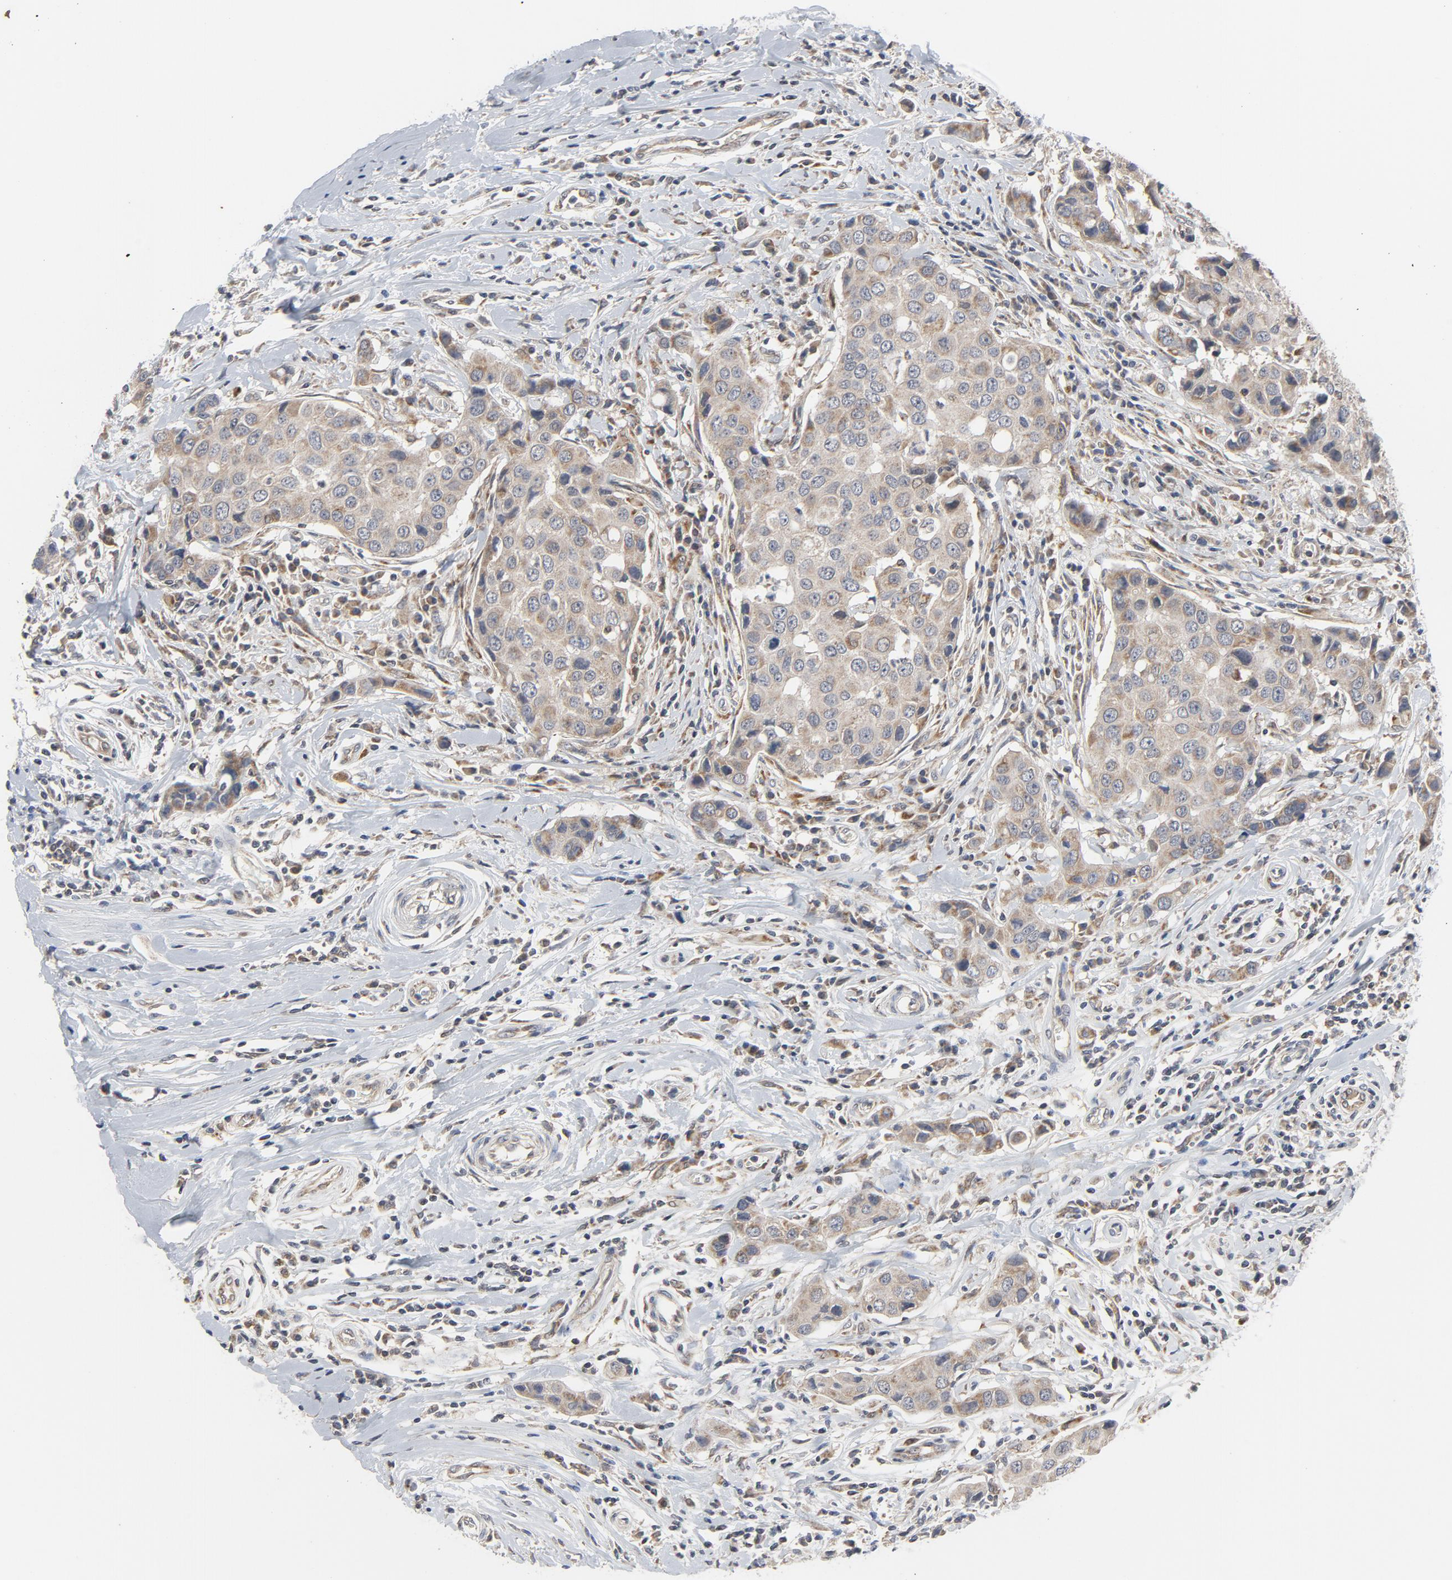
{"staining": {"intensity": "moderate", "quantity": ">75%", "location": "cytoplasmic/membranous"}, "tissue": "breast cancer", "cell_type": "Tumor cells", "image_type": "cancer", "snomed": [{"axis": "morphology", "description": "Duct carcinoma"}, {"axis": "topography", "description": "Breast"}], "caption": "An image showing moderate cytoplasmic/membranous positivity in about >75% of tumor cells in breast cancer, as visualized by brown immunohistochemical staining.", "gene": "C14orf119", "patient": {"sex": "female", "age": 27}}